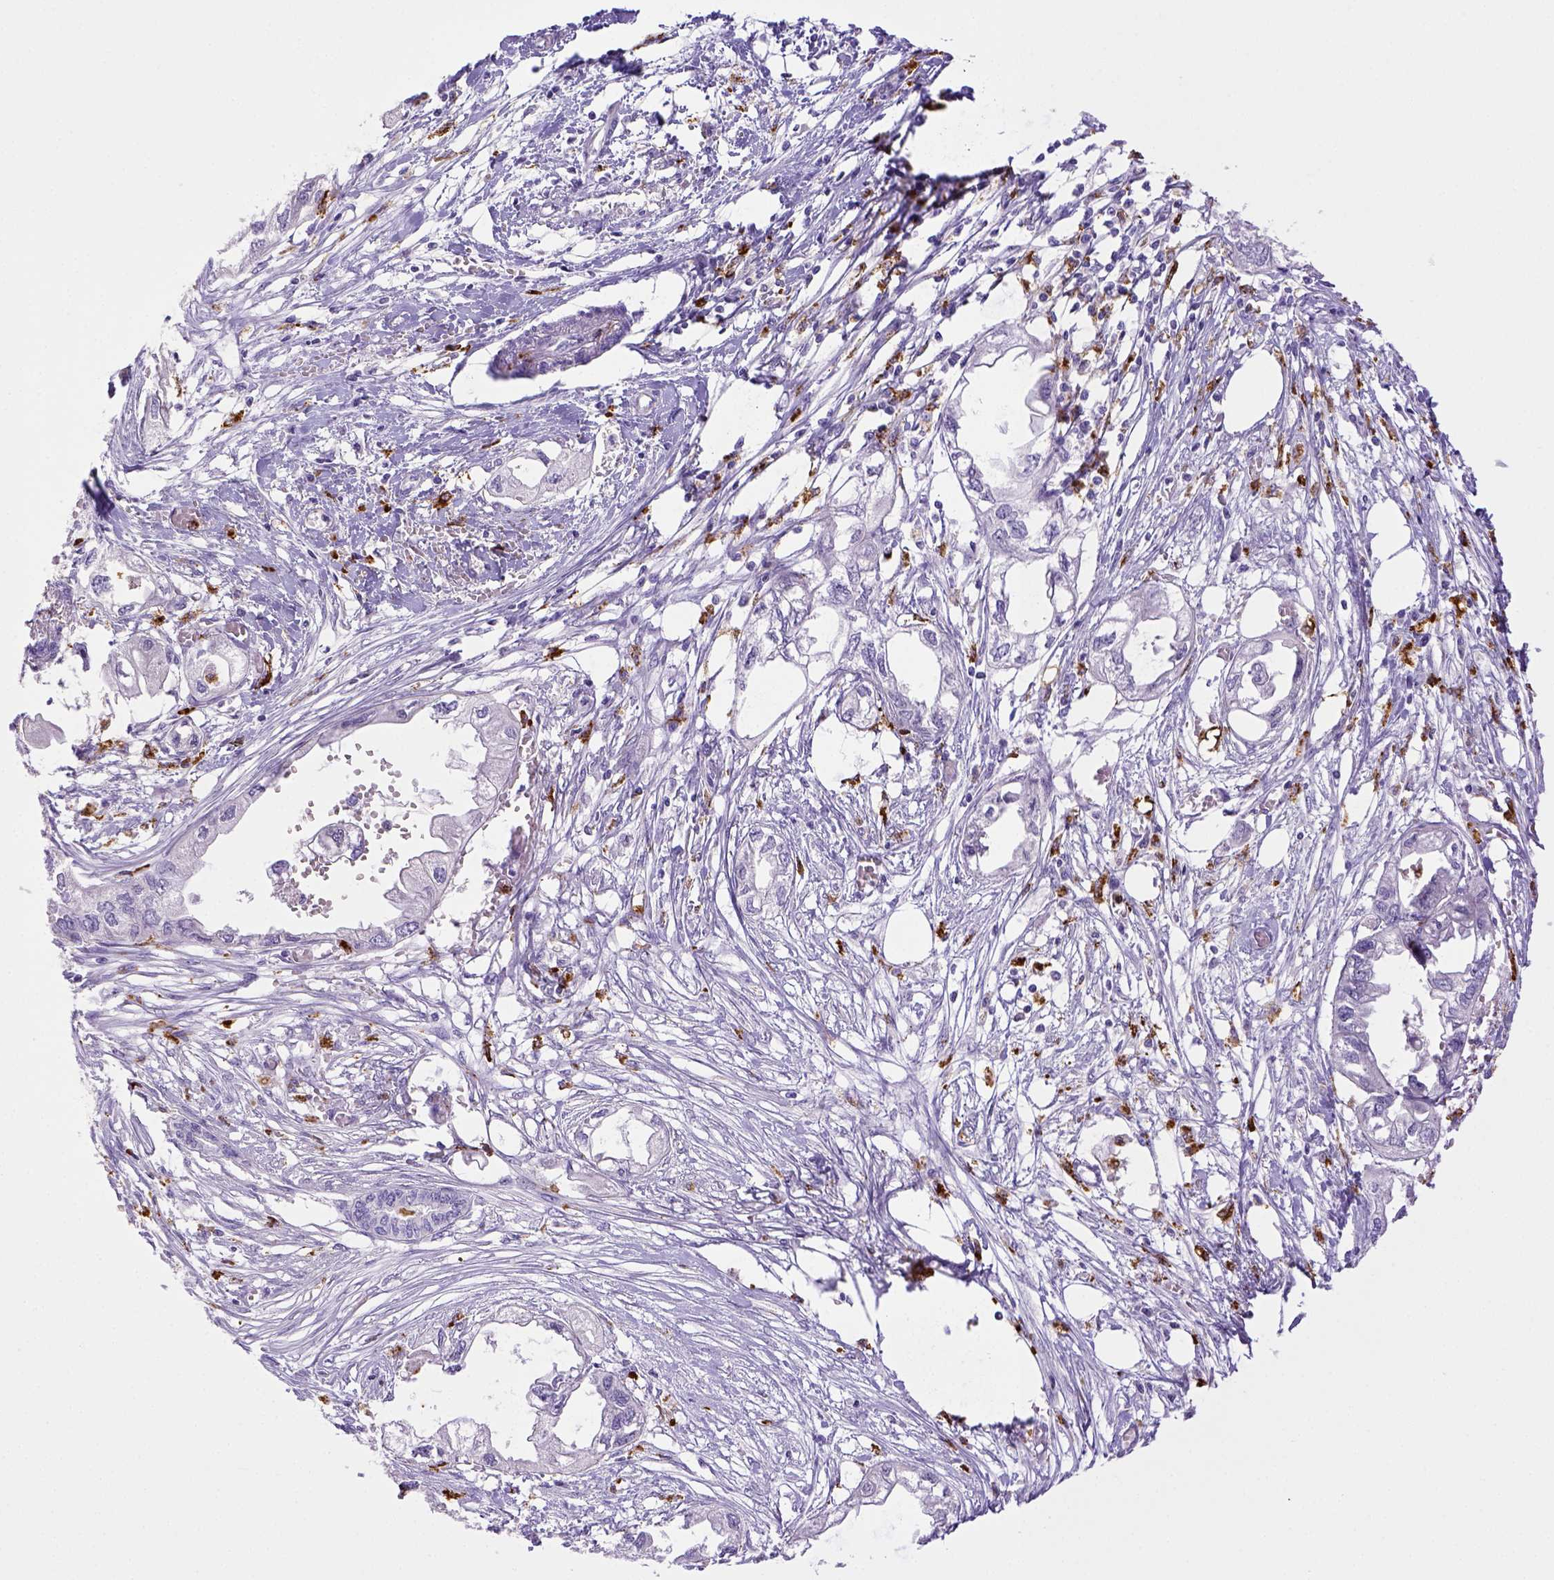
{"staining": {"intensity": "negative", "quantity": "none", "location": "none"}, "tissue": "endometrial cancer", "cell_type": "Tumor cells", "image_type": "cancer", "snomed": [{"axis": "morphology", "description": "Adenocarcinoma, NOS"}, {"axis": "morphology", "description": "Adenocarcinoma, metastatic, NOS"}, {"axis": "topography", "description": "Adipose tissue"}, {"axis": "topography", "description": "Endometrium"}], "caption": "Endometrial cancer (adenocarcinoma) was stained to show a protein in brown. There is no significant expression in tumor cells.", "gene": "CD68", "patient": {"sex": "female", "age": 67}}